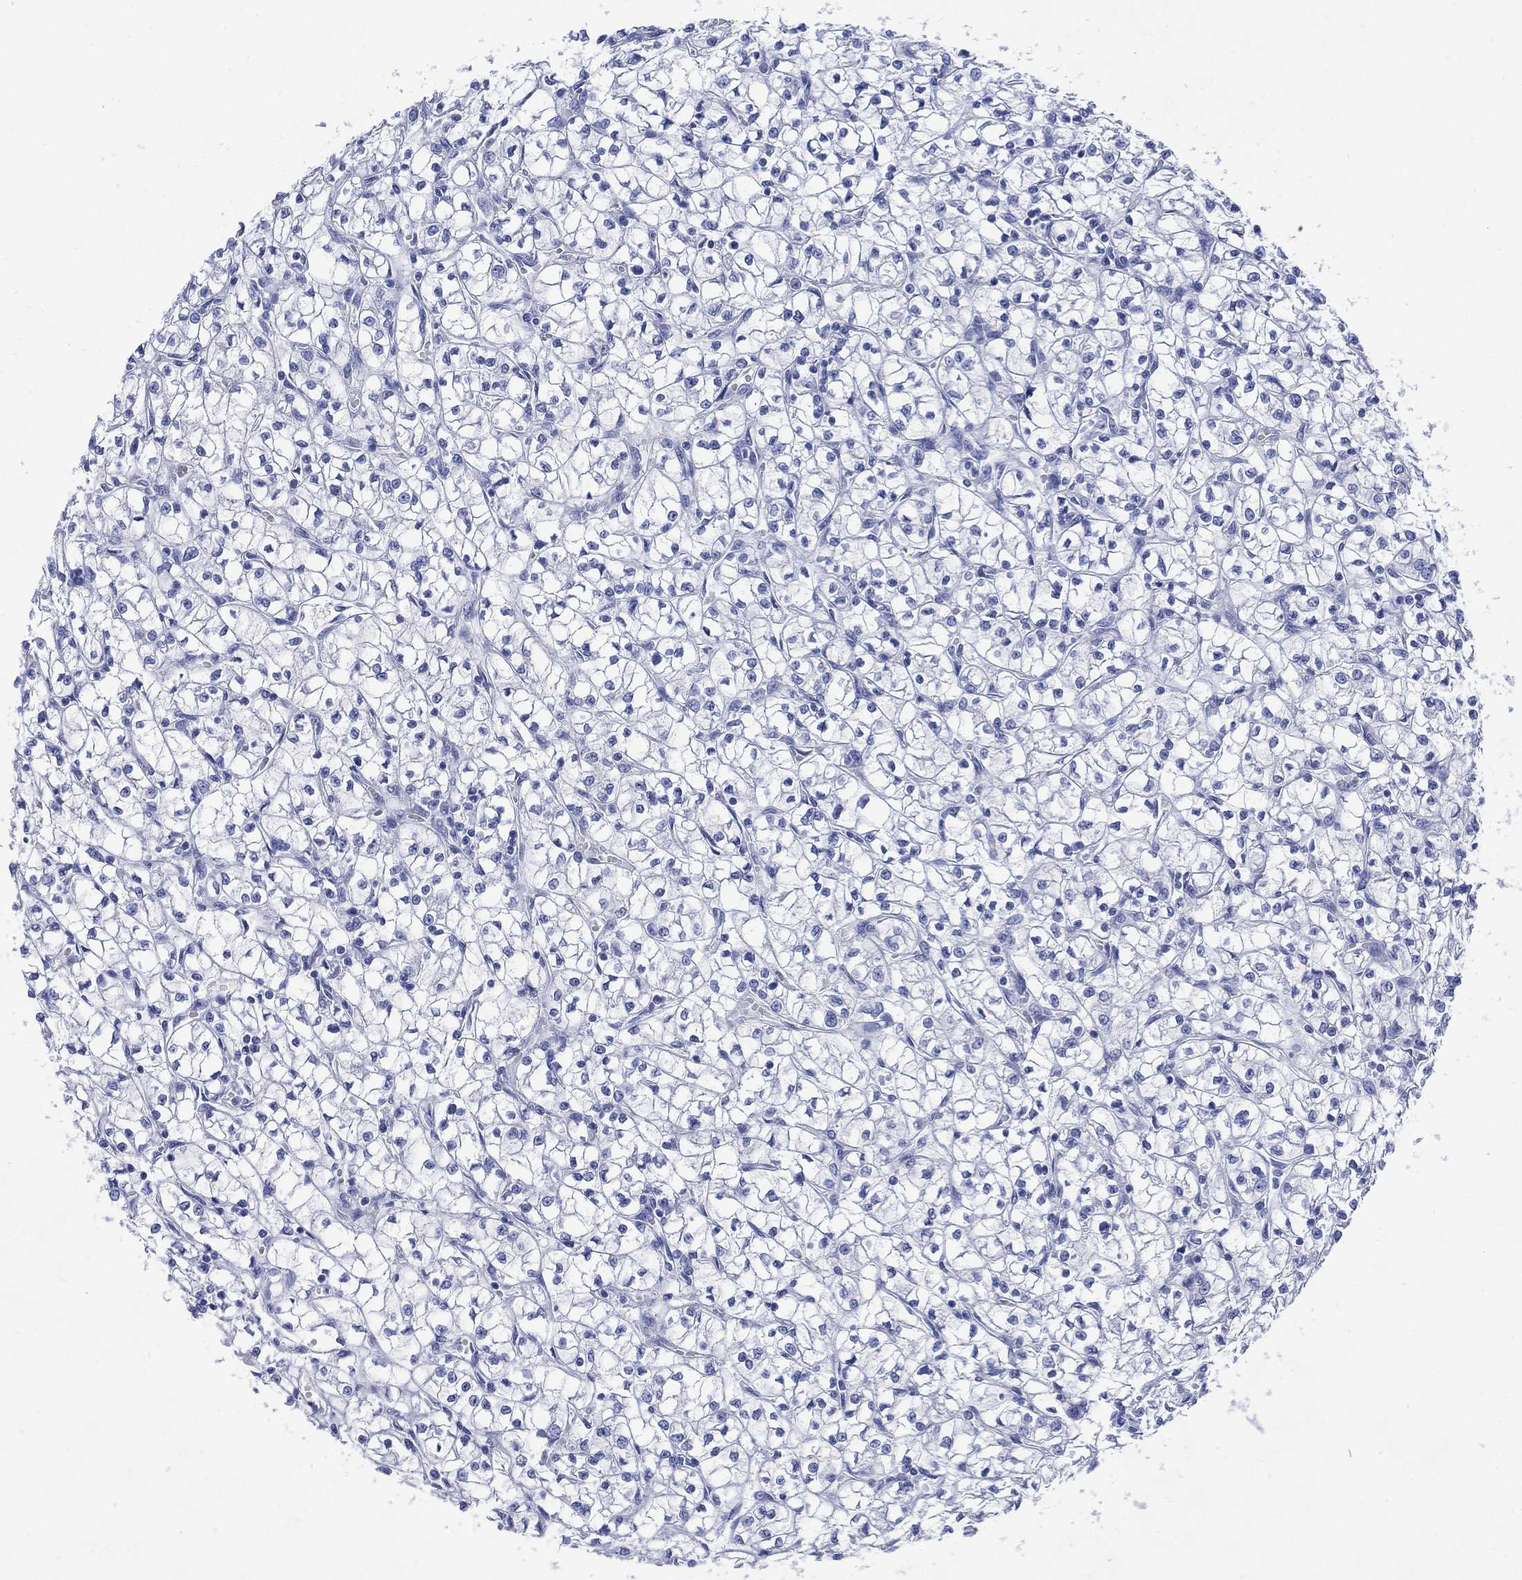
{"staining": {"intensity": "negative", "quantity": "none", "location": "none"}, "tissue": "renal cancer", "cell_type": "Tumor cells", "image_type": "cancer", "snomed": [{"axis": "morphology", "description": "Adenocarcinoma, NOS"}, {"axis": "topography", "description": "Kidney"}], "caption": "Immunohistochemistry (IHC) photomicrograph of neoplastic tissue: renal cancer (adenocarcinoma) stained with DAB shows no significant protein staining in tumor cells.", "gene": "SHCBP1L", "patient": {"sex": "female", "age": 64}}